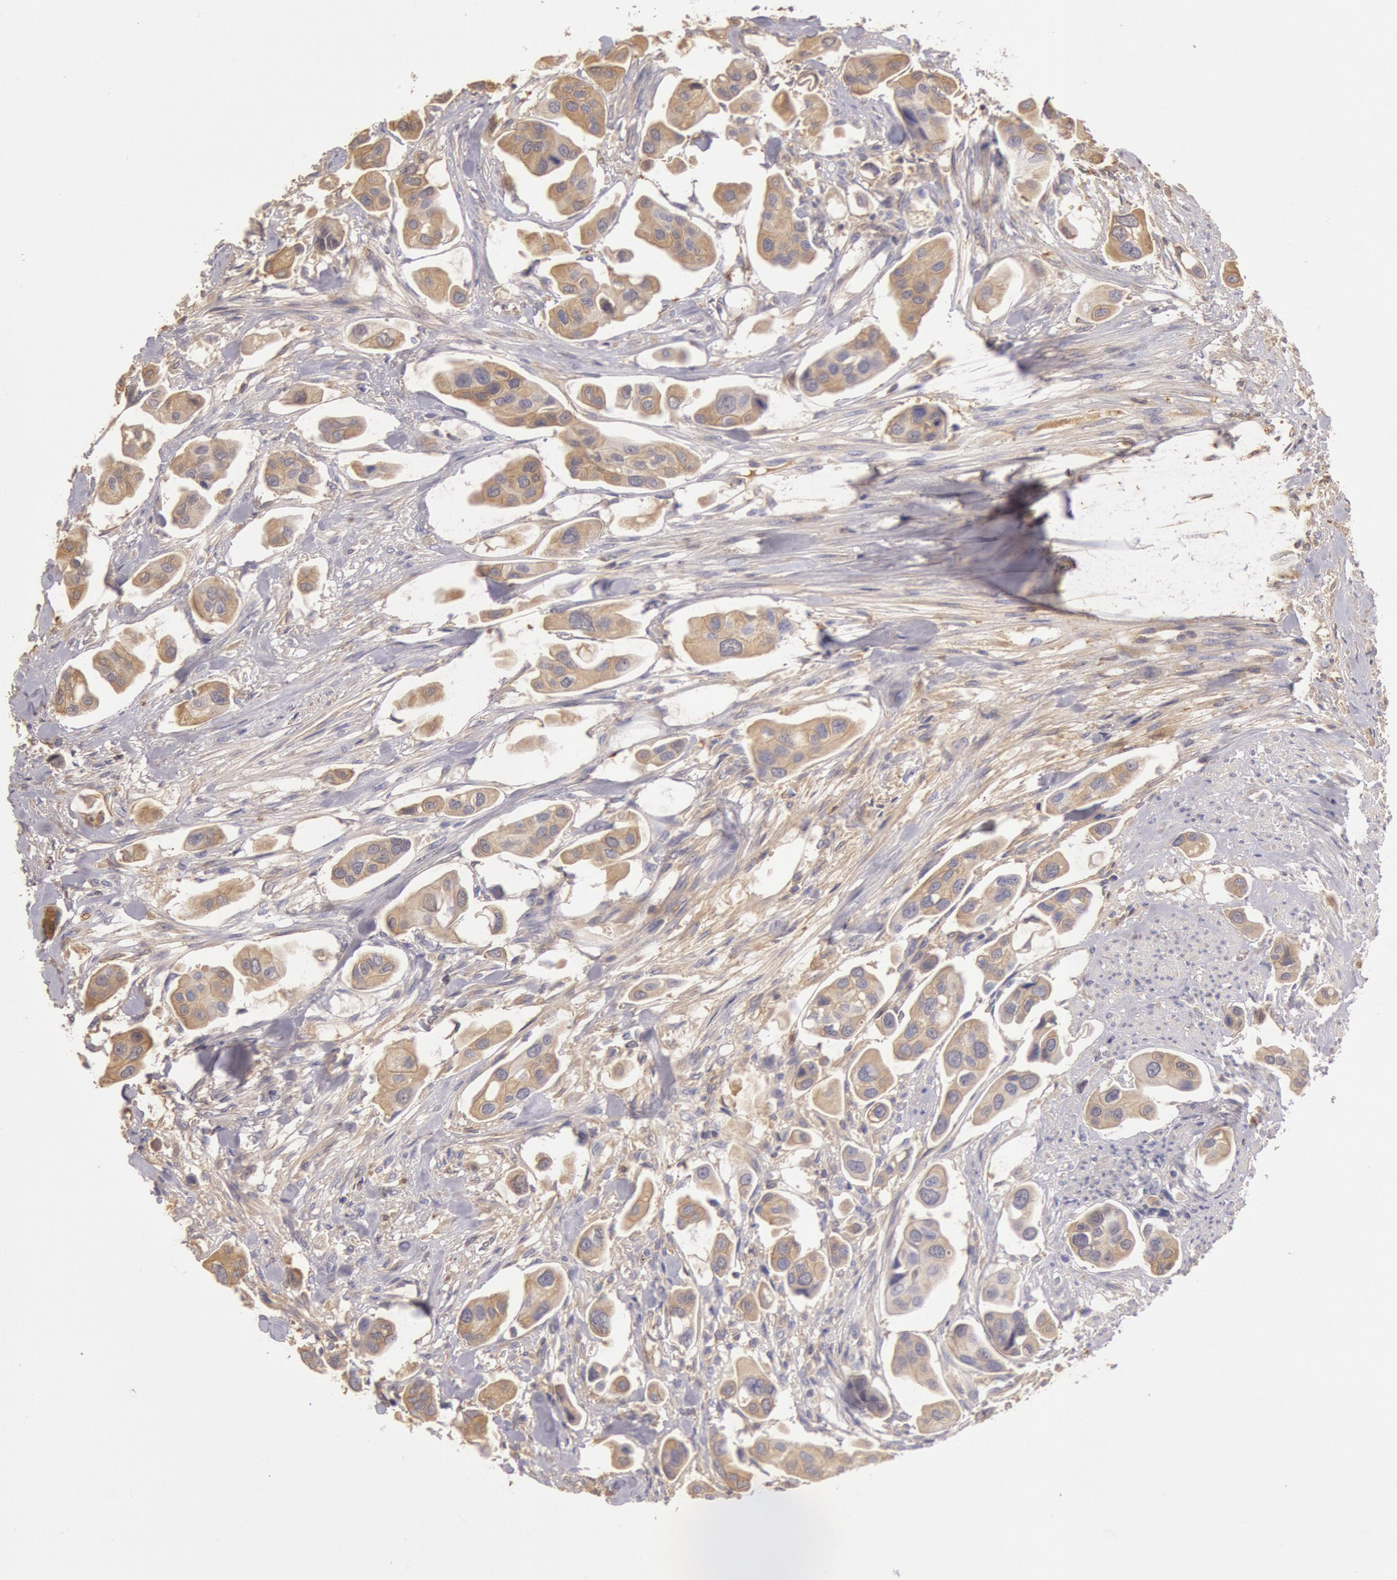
{"staining": {"intensity": "negative", "quantity": "none", "location": "none"}, "tissue": "urothelial cancer", "cell_type": "Tumor cells", "image_type": "cancer", "snomed": [{"axis": "morphology", "description": "Adenocarcinoma, NOS"}, {"axis": "topography", "description": "Urinary bladder"}], "caption": "This is an immunohistochemistry (IHC) micrograph of human adenocarcinoma. There is no expression in tumor cells.", "gene": "C1R", "patient": {"sex": "male", "age": 61}}